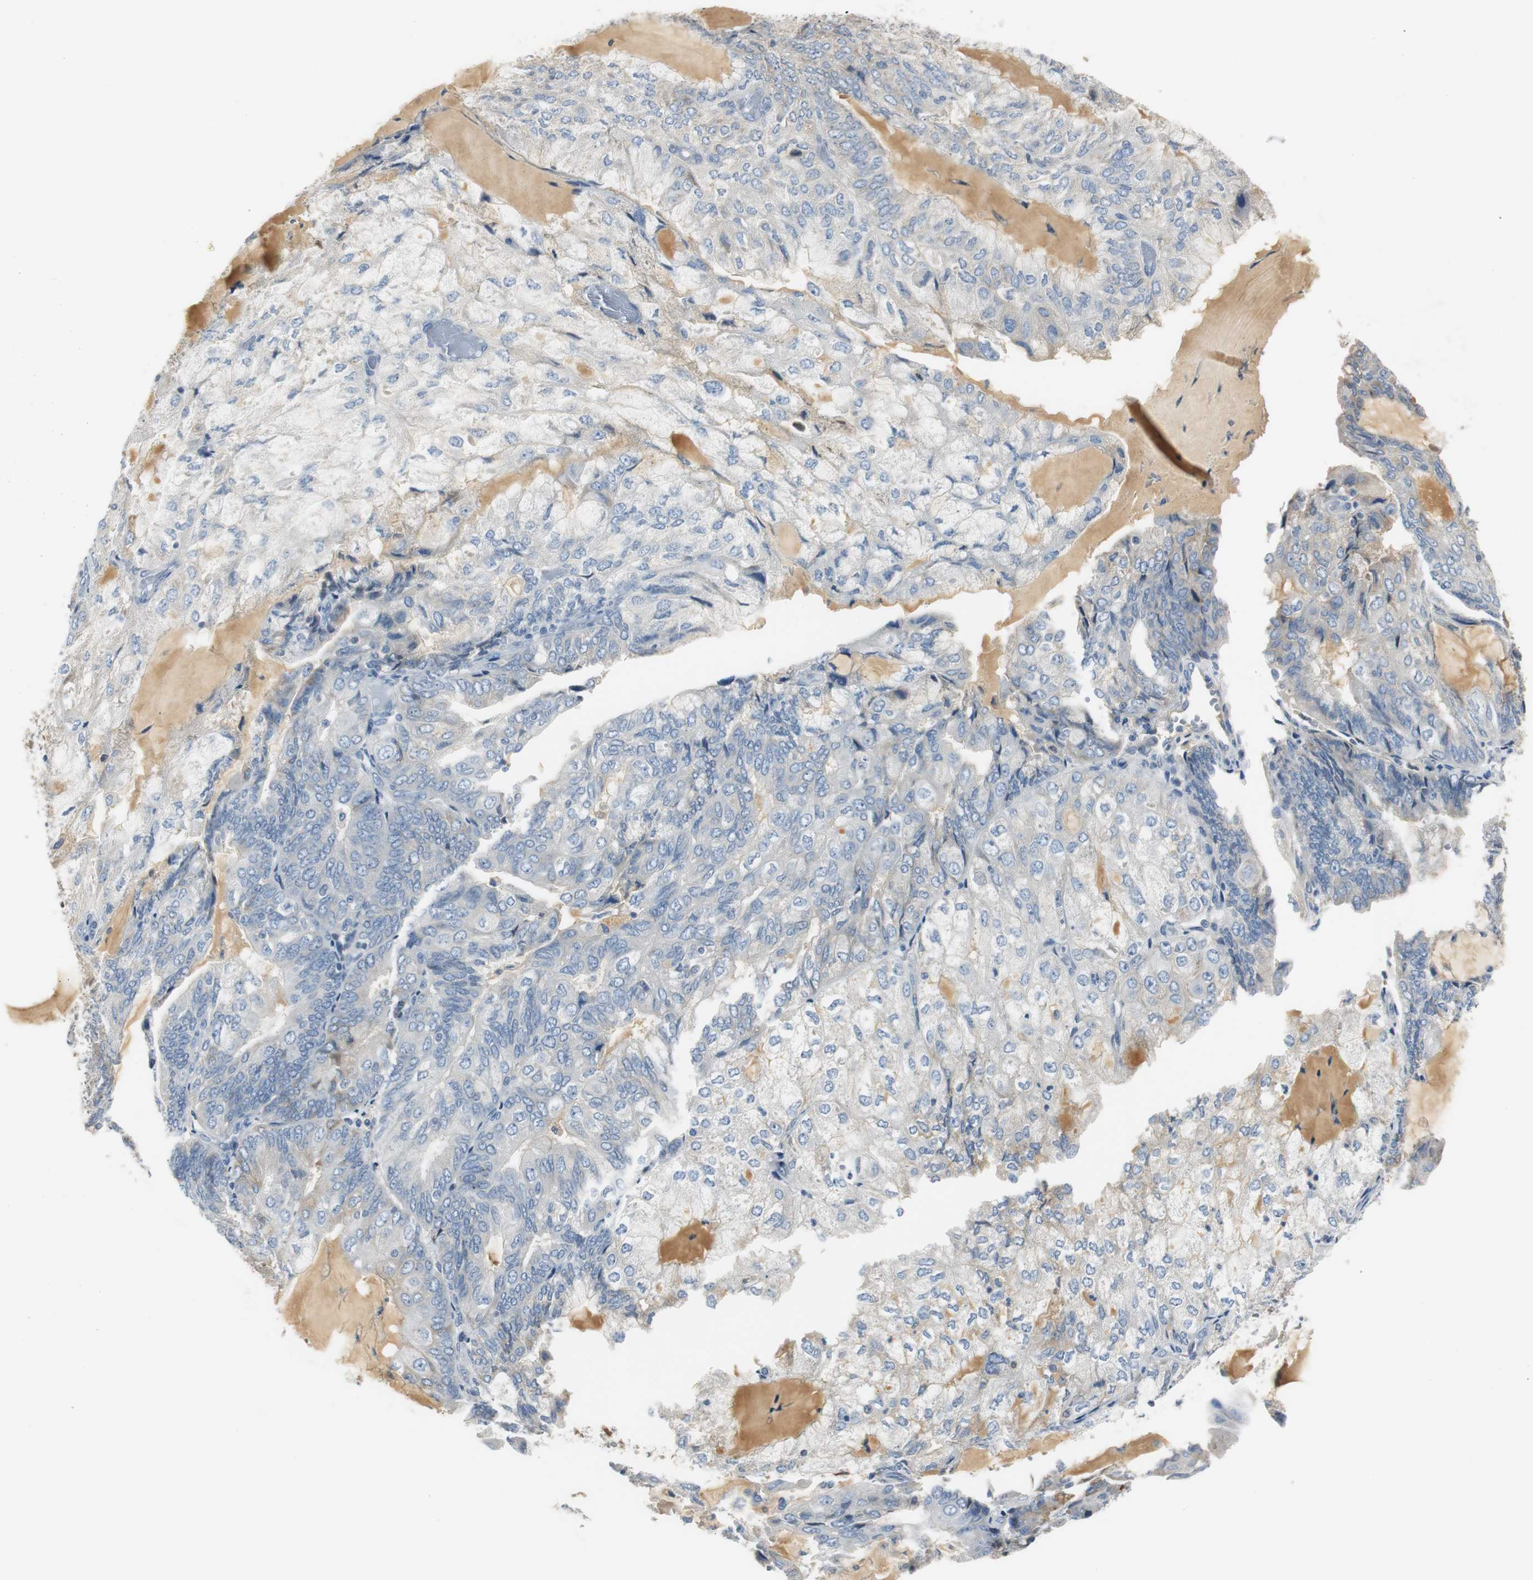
{"staining": {"intensity": "weak", "quantity": "<25%", "location": "cytoplasmic/membranous"}, "tissue": "endometrial cancer", "cell_type": "Tumor cells", "image_type": "cancer", "snomed": [{"axis": "morphology", "description": "Adenocarcinoma, NOS"}, {"axis": "topography", "description": "Endometrium"}], "caption": "High power microscopy micrograph of an immunohistochemistry (IHC) image of endometrial adenocarcinoma, revealing no significant staining in tumor cells.", "gene": "SERPINF1", "patient": {"sex": "female", "age": 81}}